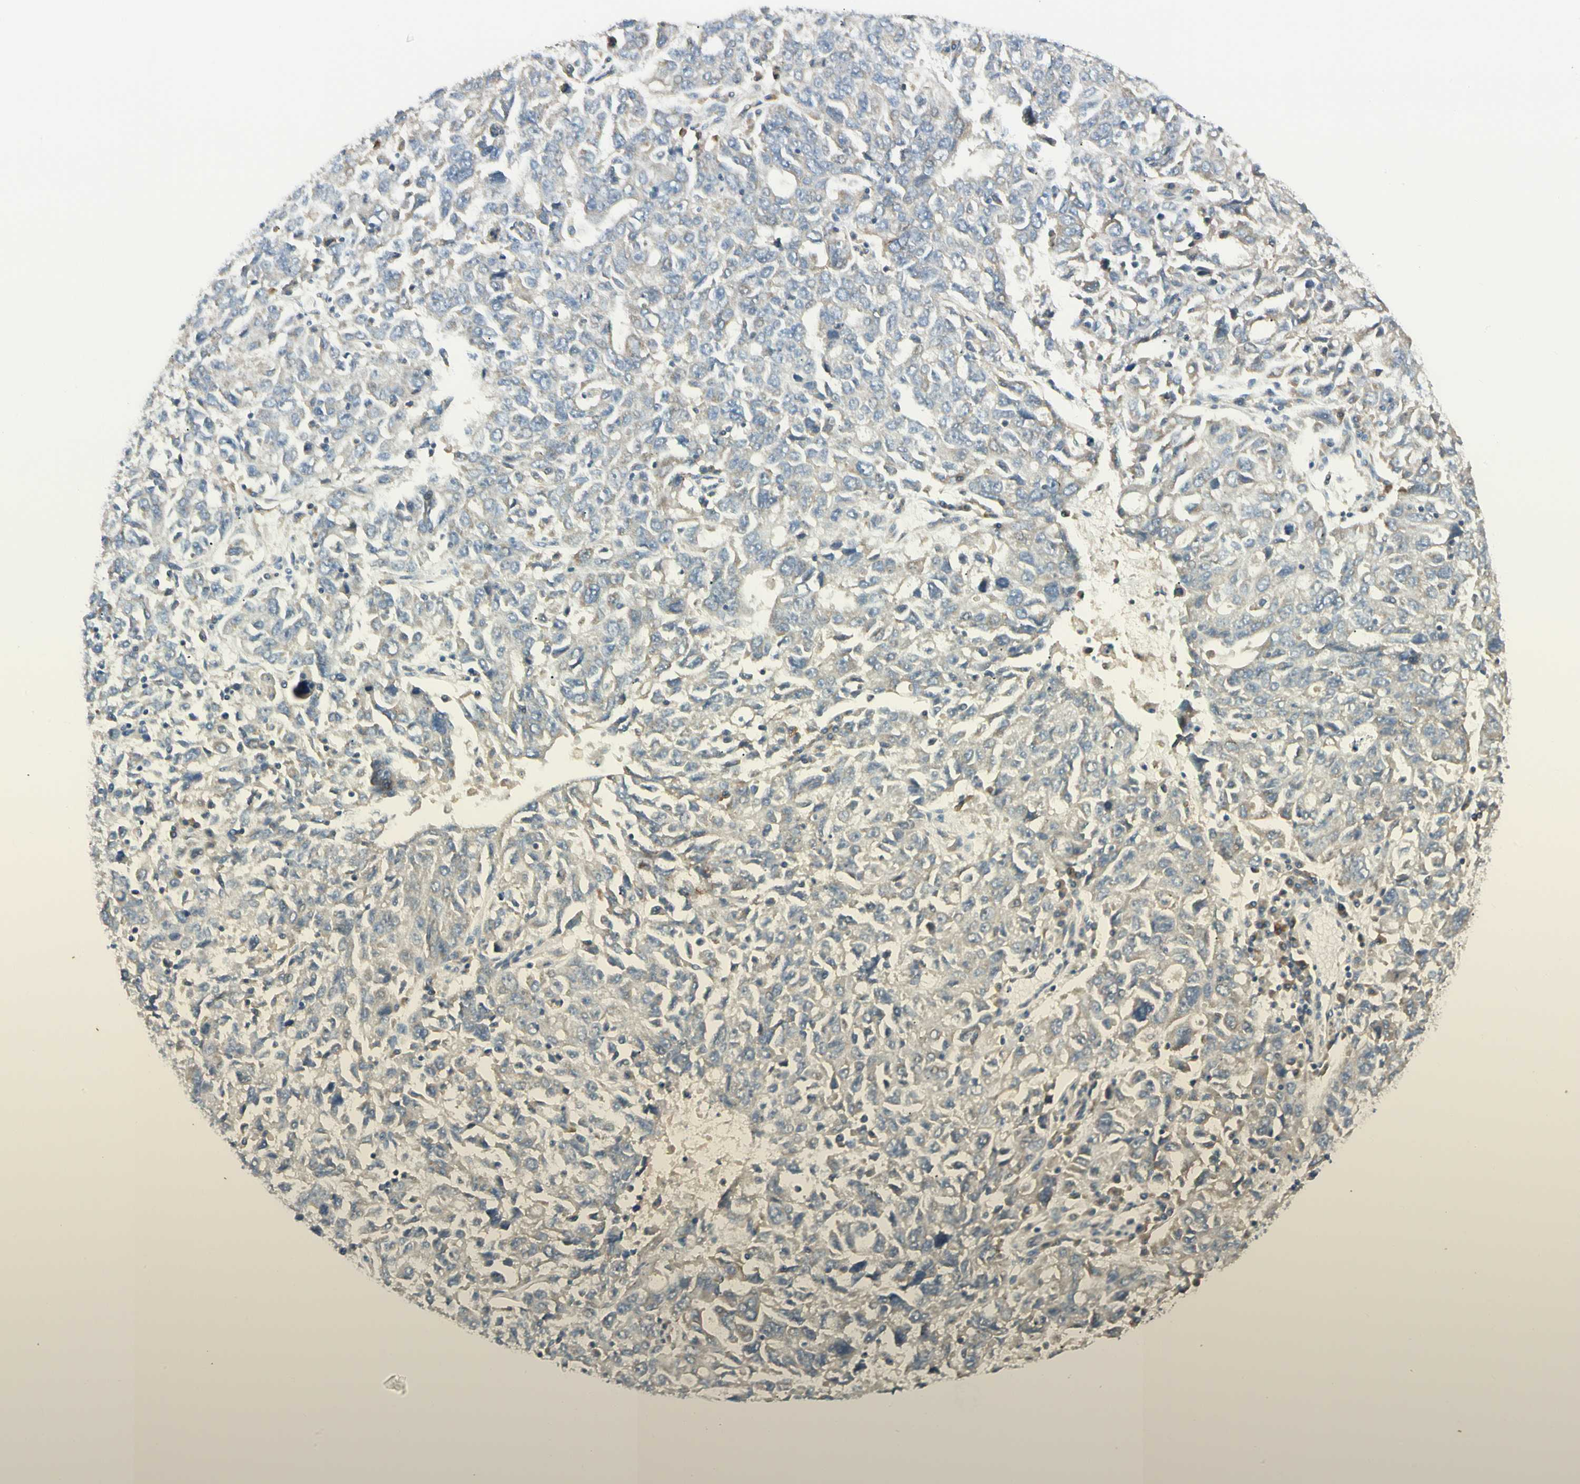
{"staining": {"intensity": "weak", "quantity": "<25%", "location": "cytoplasmic/membranous"}, "tissue": "ovarian cancer", "cell_type": "Tumor cells", "image_type": "cancer", "snomed": [{"axis": "morphology", "description": "Carcinoma, endometroid"}, {"axis": "topography", "description": "Ovary"}], "caption": "Ovarian cancer stained for a protein using immunohistochemistry (IHC) demonstrates no expression tumor cells.", "gene": "ALDH18A1", "patient": {"sex": "female", "age": 62}}